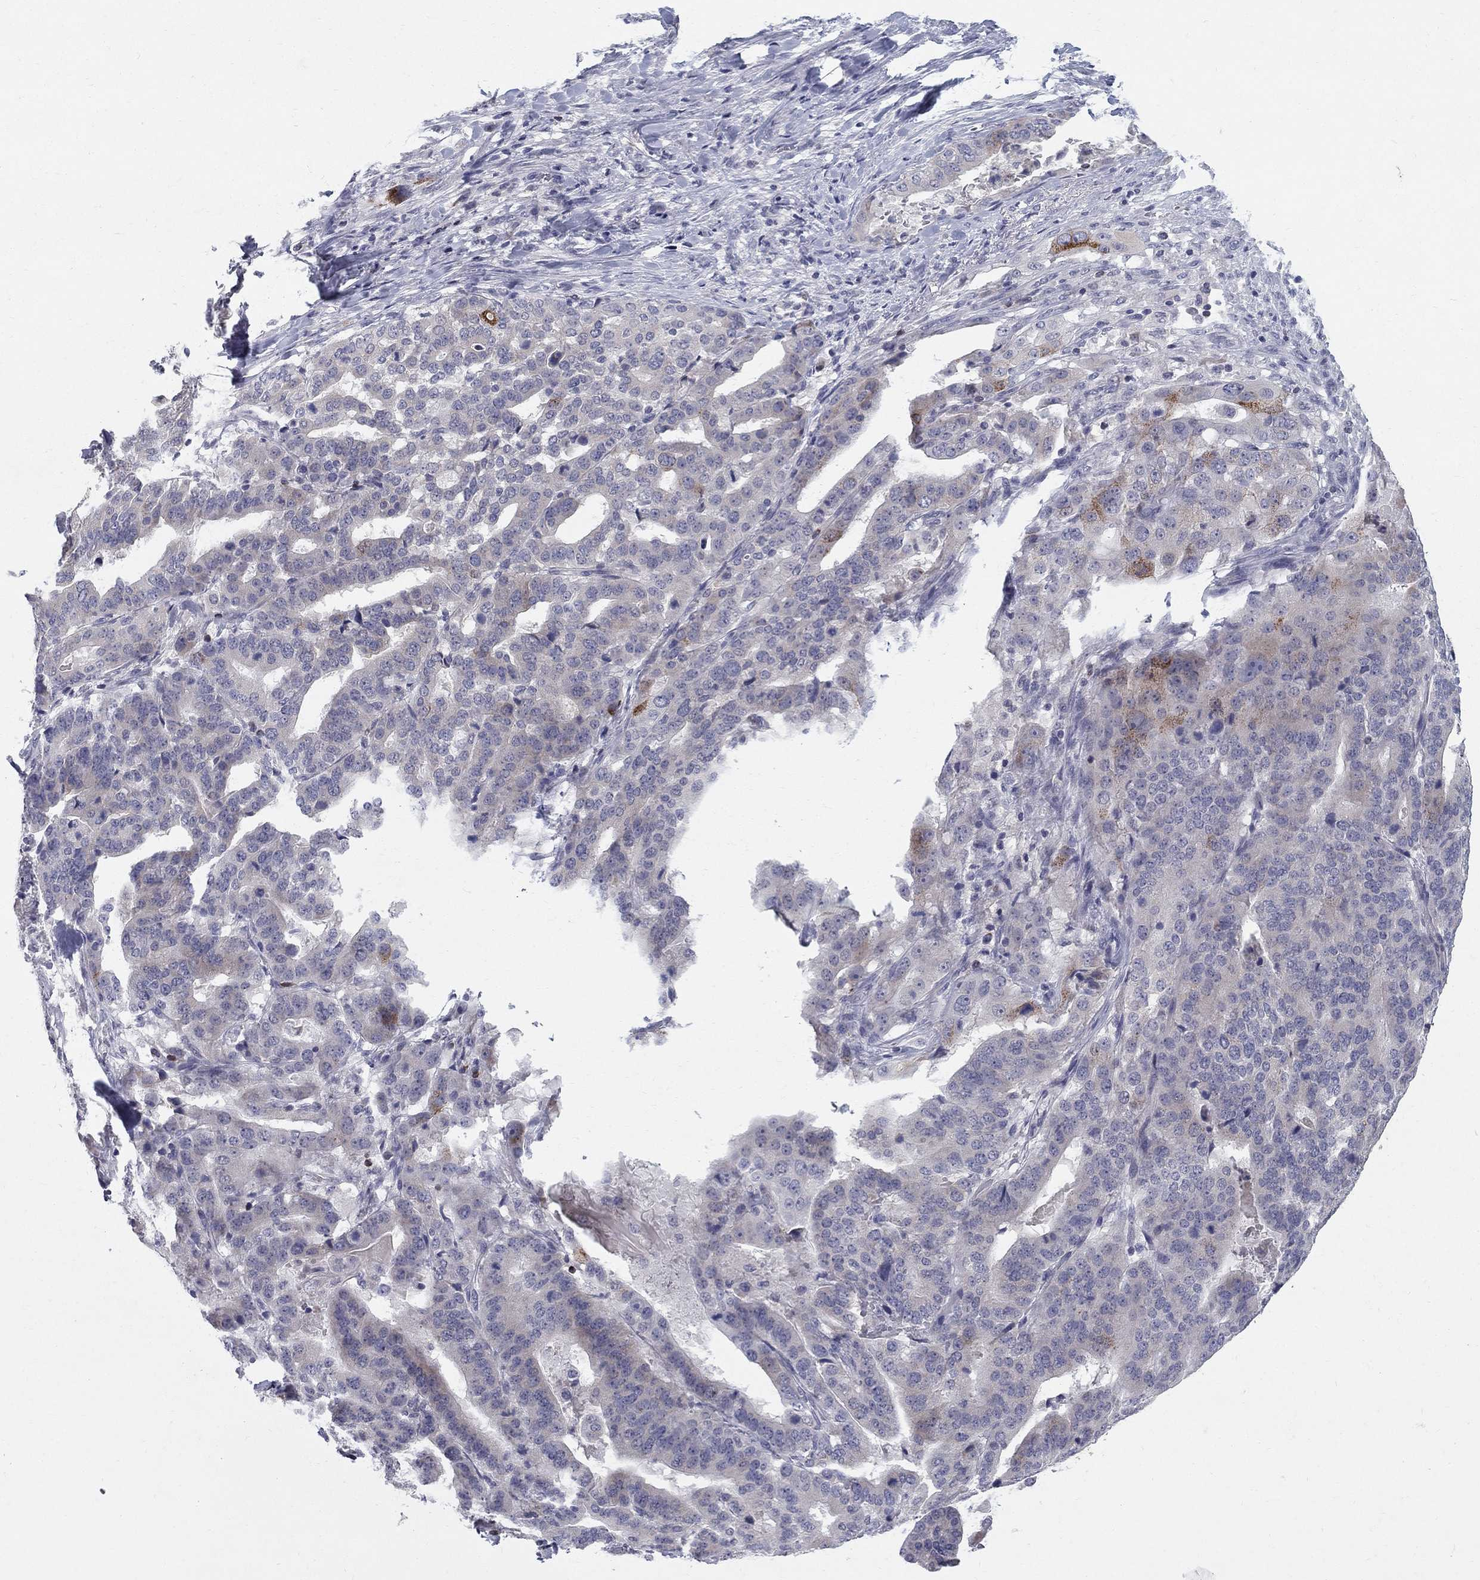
{"staining": {"intensity": "moderate", "quantity": "<25%", "location": "cytoplasmic/membranous"}, "tissue": "stomach cancer", "cell_type": "Tumor cells", "image_type": "cancer", "snomed": [{"axis": "morphology", "description": "Adenocarcinoma, NOS"}, {"axis": "topography", "description": "Stomach"}], "caption": "A high-resolution image shows immunohistochemistry staining of adenocarcinoma (stomach), which demonstrates moderate cytoplasmic/membranous expression in approximately <25% of tumor cells. (DAB (3,3'-diaminobenzidine) = brown stain, brightfield microscopy at high magnification).", "gene": "NTRK2", "patient": {"sex": "male", "age": 48}}